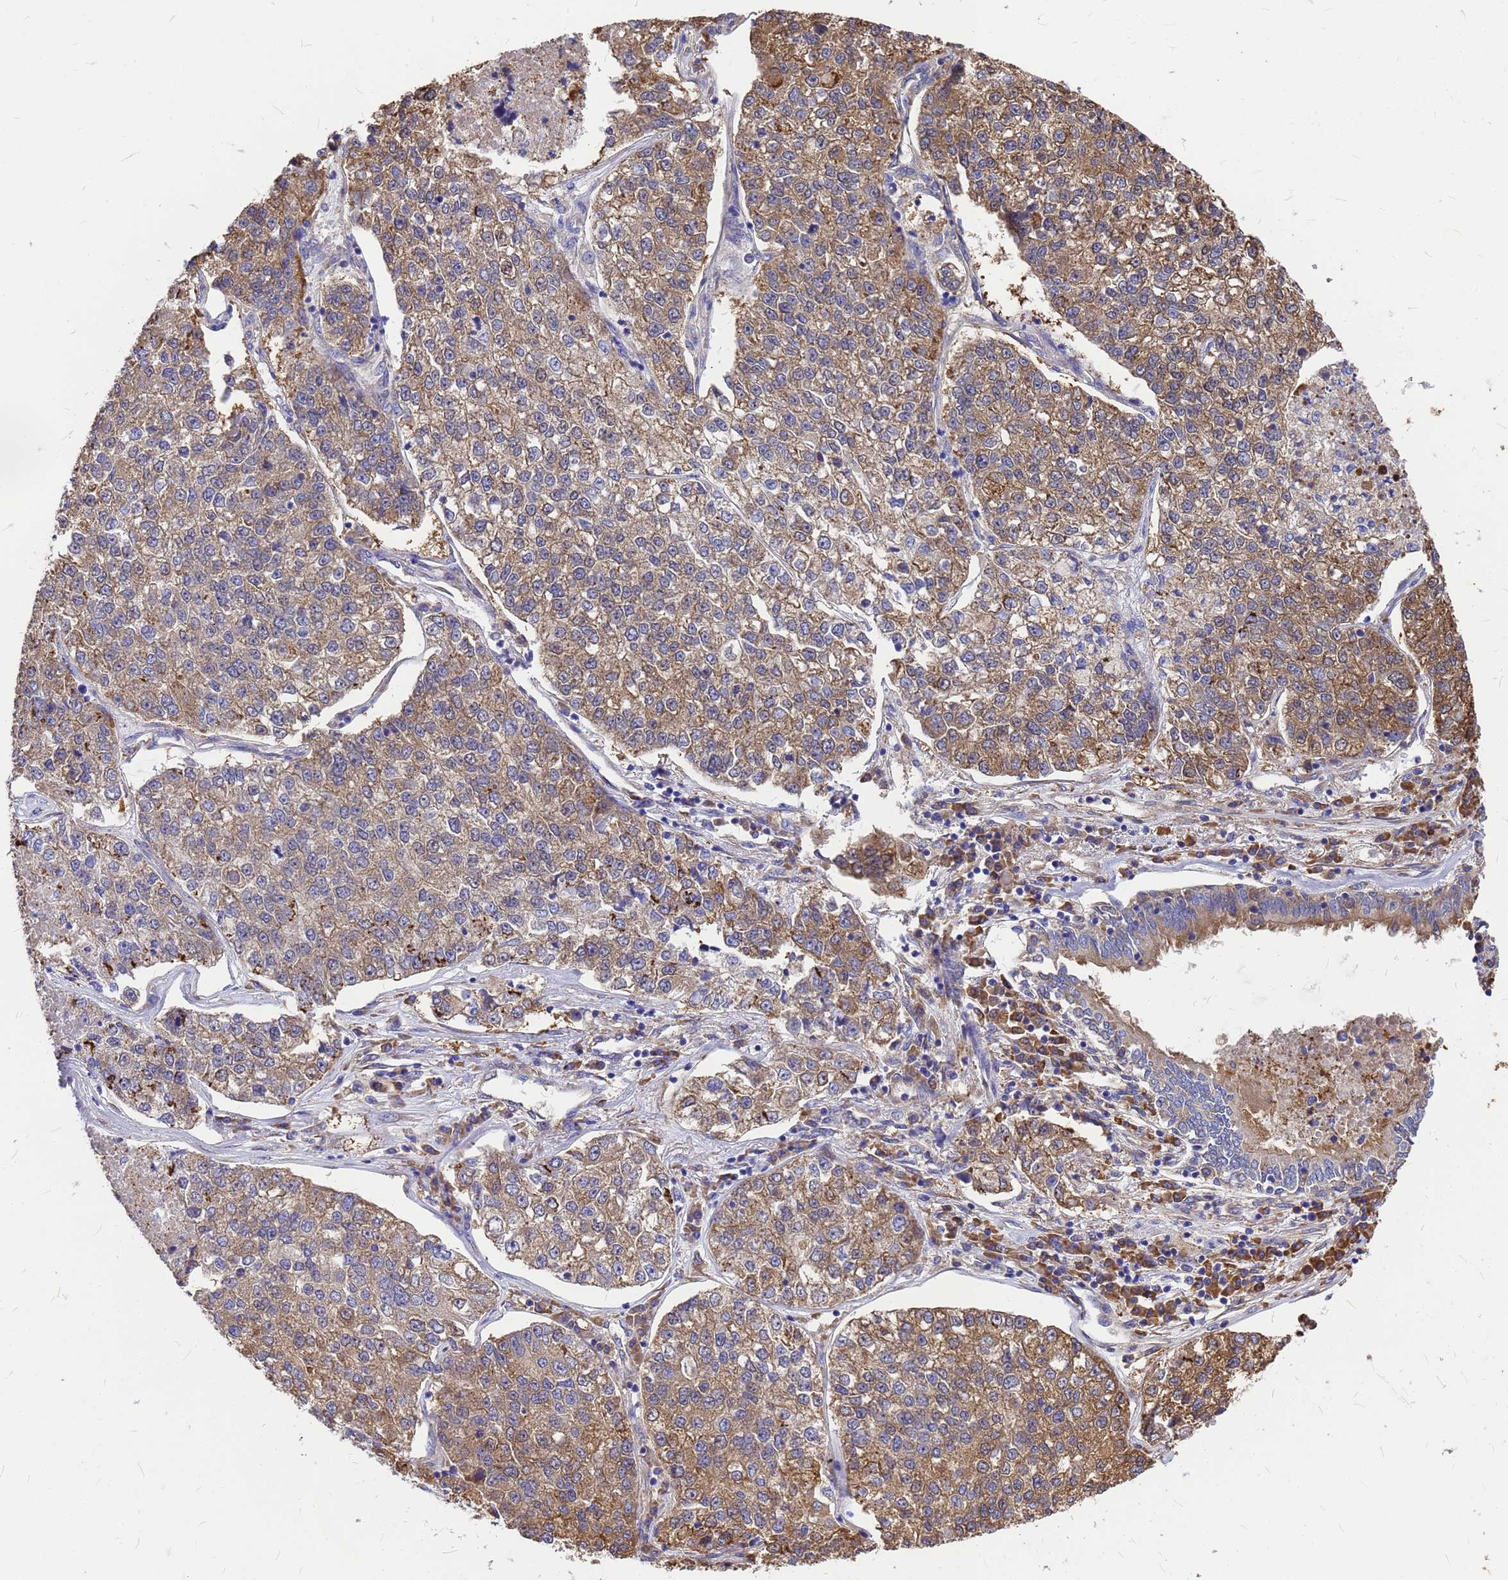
{"staining": {"intensity": "moderate", "quantity": ">75%", "location": "cytoplasmic/membranous"}, "tissue": "lung cancer", "cell_type": "Tumor cells", "image_type": "cancer", "snomed": [{"axis": "morphology", "description": "Adenocarcinoma, NOS"}, {"axis": "topography", "description": "Lung"}], "caption": "There is medium levels of moderate cytoplasmic/membranous positivity in tumor cells of lung adenocarcinoma, as demonstrated by immunohistochemical staining (brown color).", "gene": "GID4", "patient": {"sex": "male", "age": 49}}